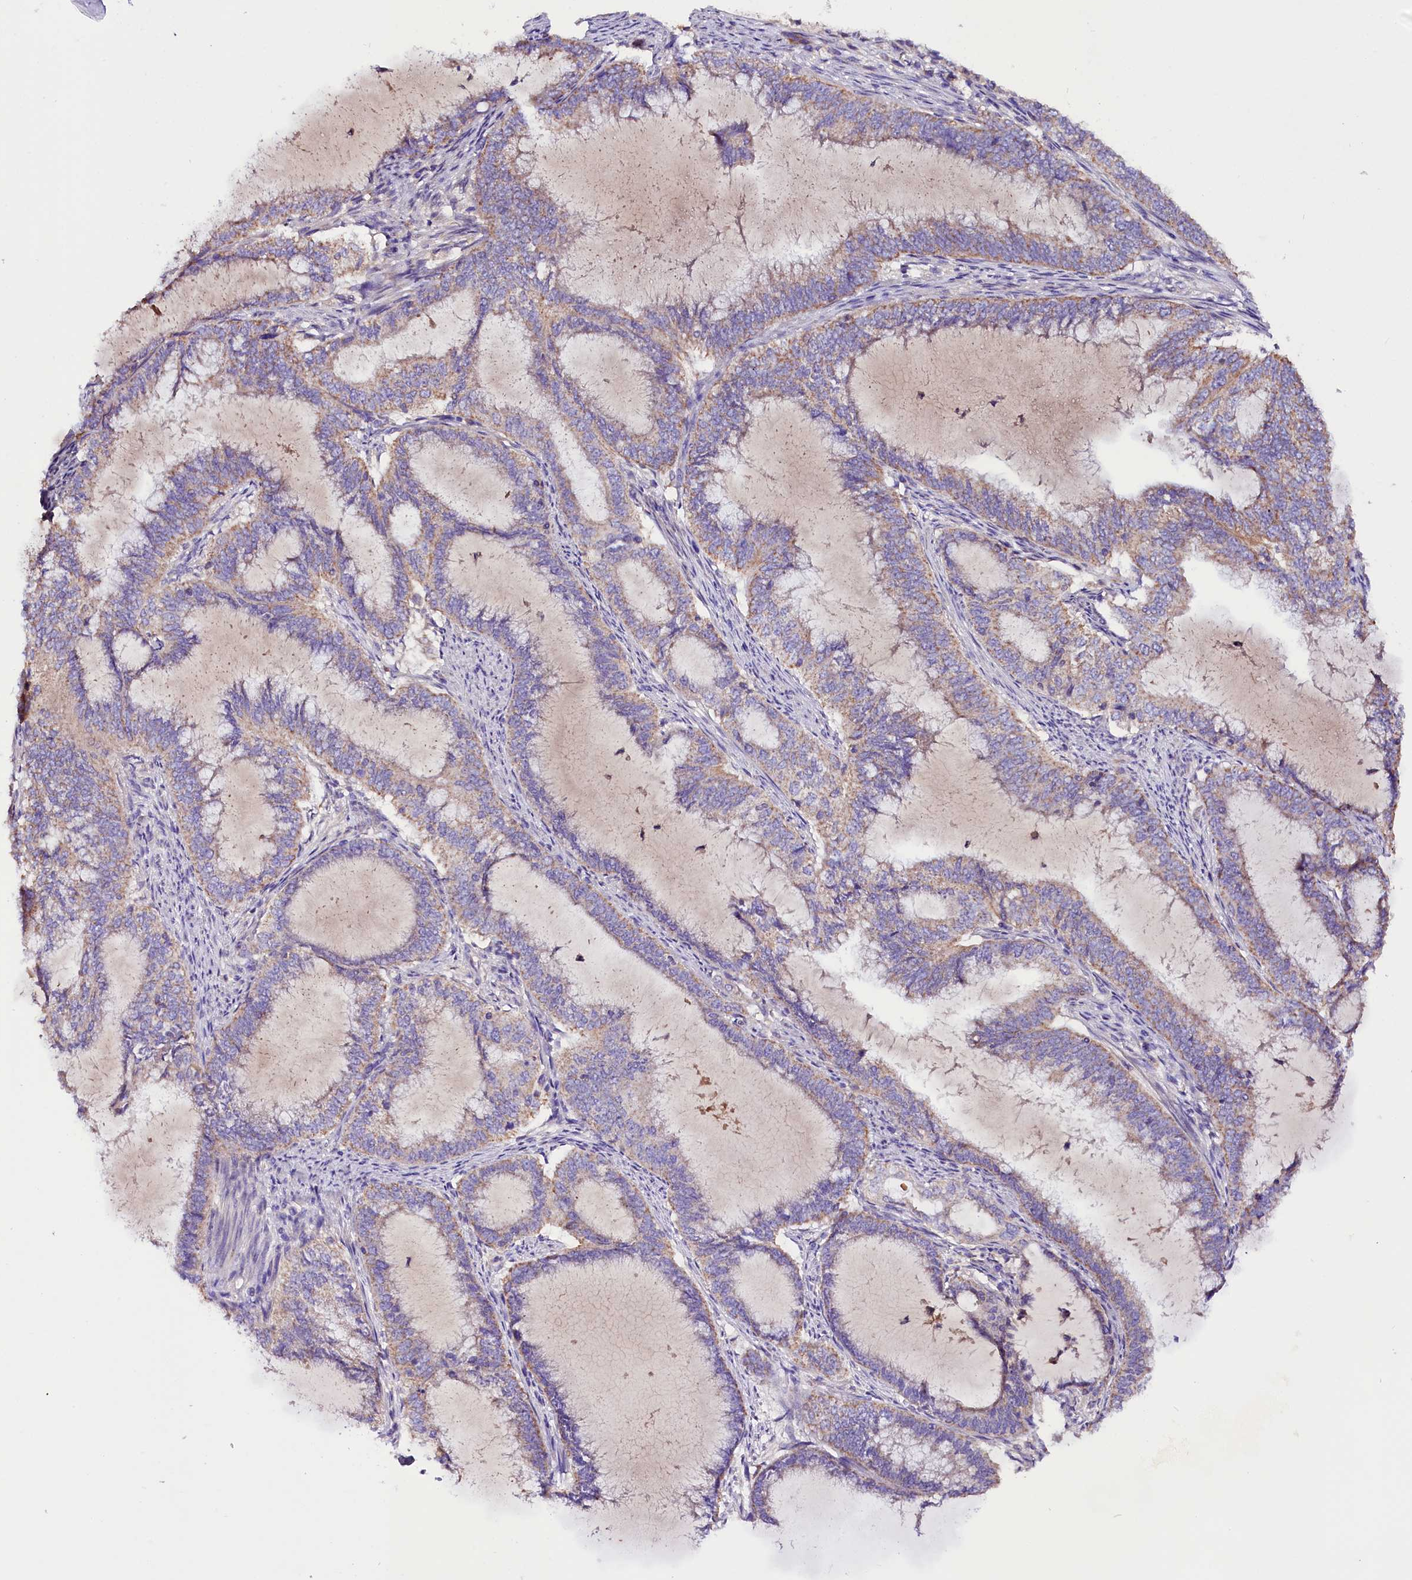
{"staining": {"intensity": "weak", "quantity": ">75%", "location": "cytoplasmic/membranous"}, "tissue": "endometrial cancer", "cell_type": "Tumor cells", "image_type": "cancer", "snomed": [{"axis": "morphology", "description": "Adenocarcinoma, NOS"}, {"axis": "topography", "description": "Endometrium"}], "caption": "Protein staining exhibits weak cytoplasmic/membranous expression in about >75% of tumor cells in endometrial cancer (adenocarcinoma). (Stains: DAB in brown, nuclei in blue, Microscopy: brightfield microscopy at high magnification).", "gene": "SIX5", "patient": {"sex": "female", "age": 51}}